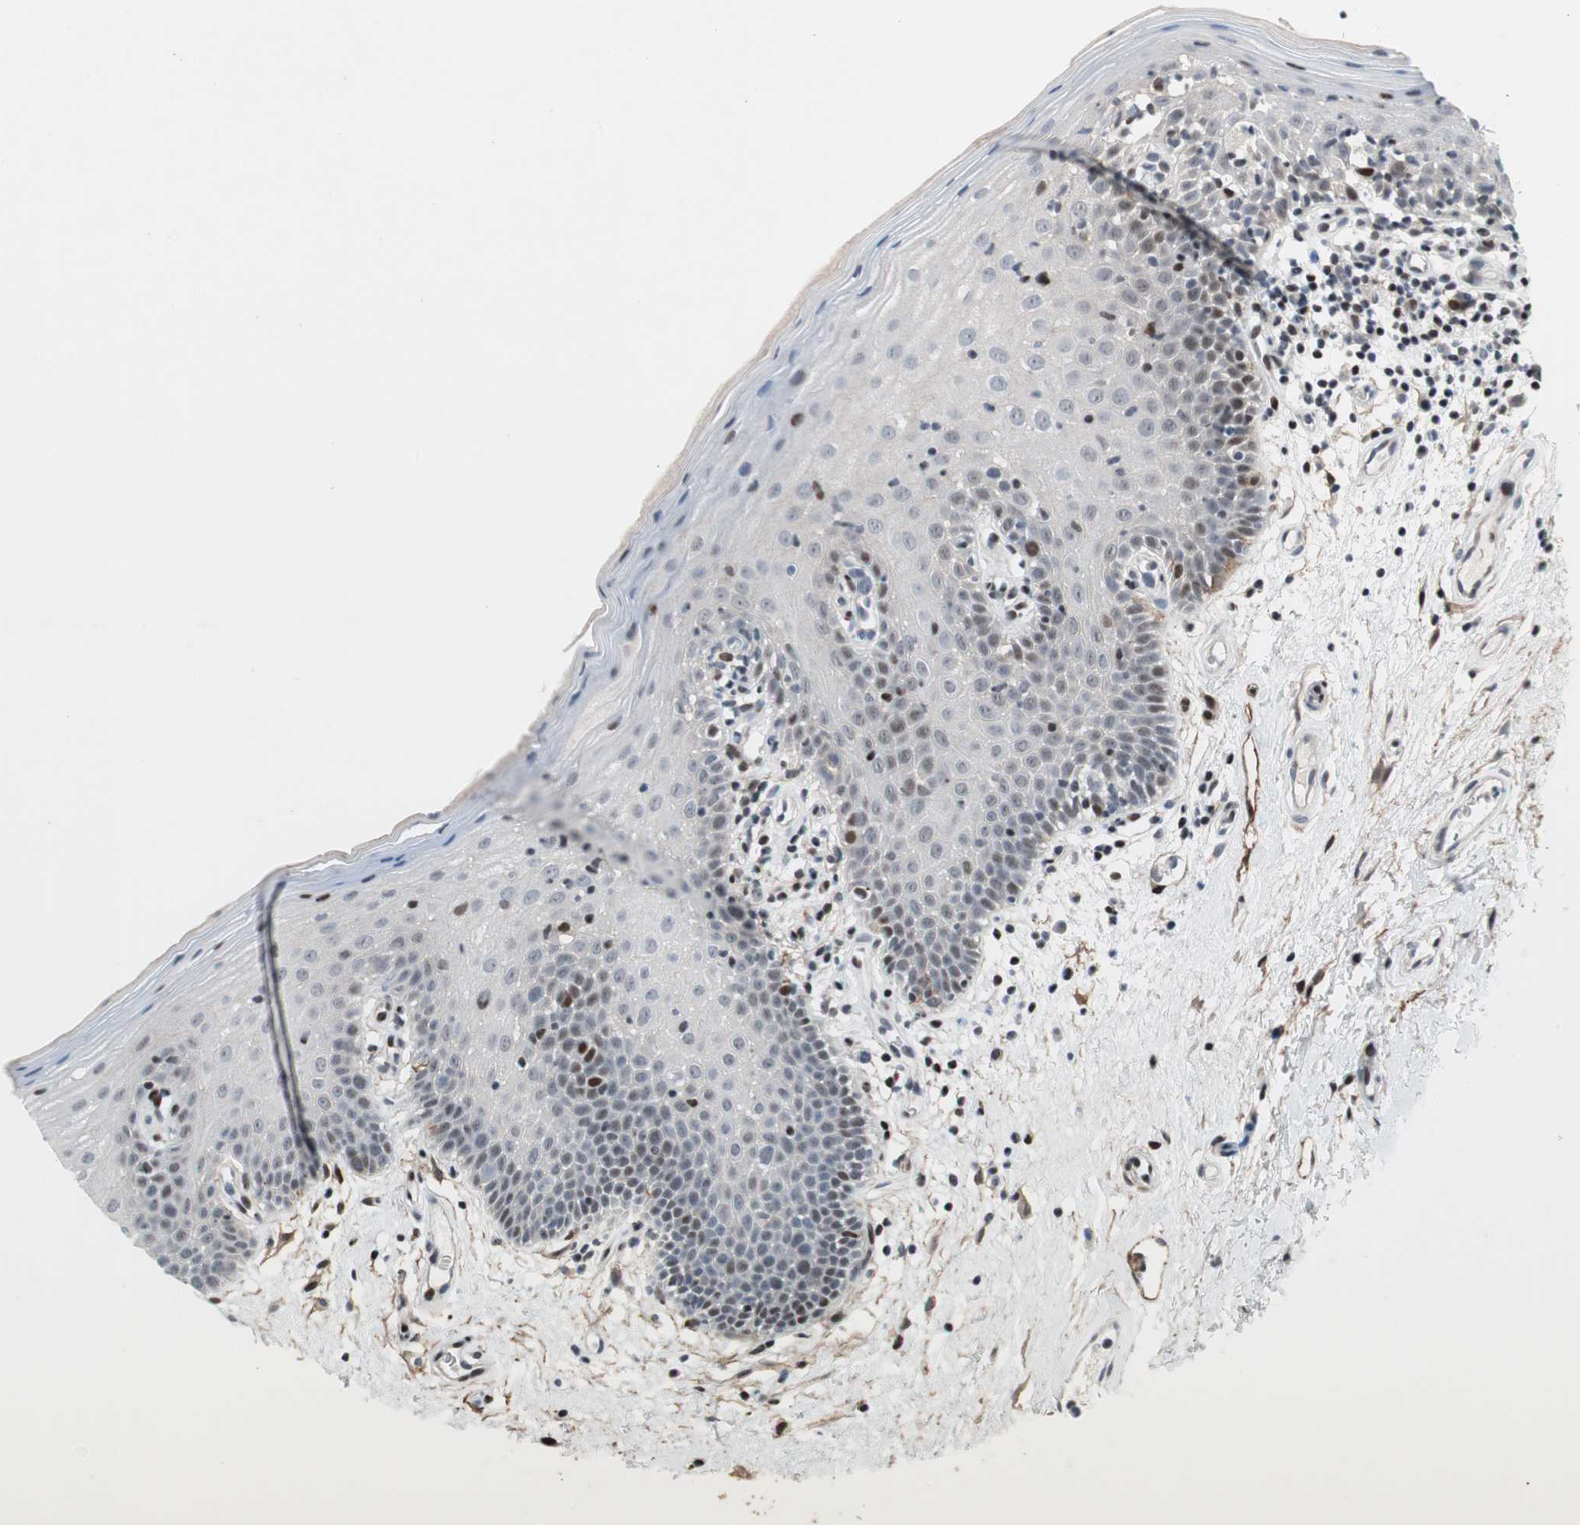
{"staining": {"intensity": "moderate", "quantity": "25%-75%", "location": "nuclear"}, "tissue": "oral mucosa", "cell_type": "Squamous epithelial cells", "image_type": "normal", "snomed": [{"axis": "morphology", "description": "Normal tissue, NOS"}, {"axis": "morphology", "description": "Squamous cell carcinoma, NOS"}, {"axis": "topography", "description": "Skeletal muscle"}, {"axis": "topography", "description": "Oral tissue"}, {"axis": "topography", "description": "Head-Neck"}], "caption": "Immunohistochemistry (IHC) of normal human oral mucosa shows medium levels of moderate nuclear expression in about 25%-75% of squamous epithelial cells. (DAB IHC, brown staining for protein, blue staining for nuclei).", "gene": "FBXO44", "patient": {"sex": "male", "age": 71}}